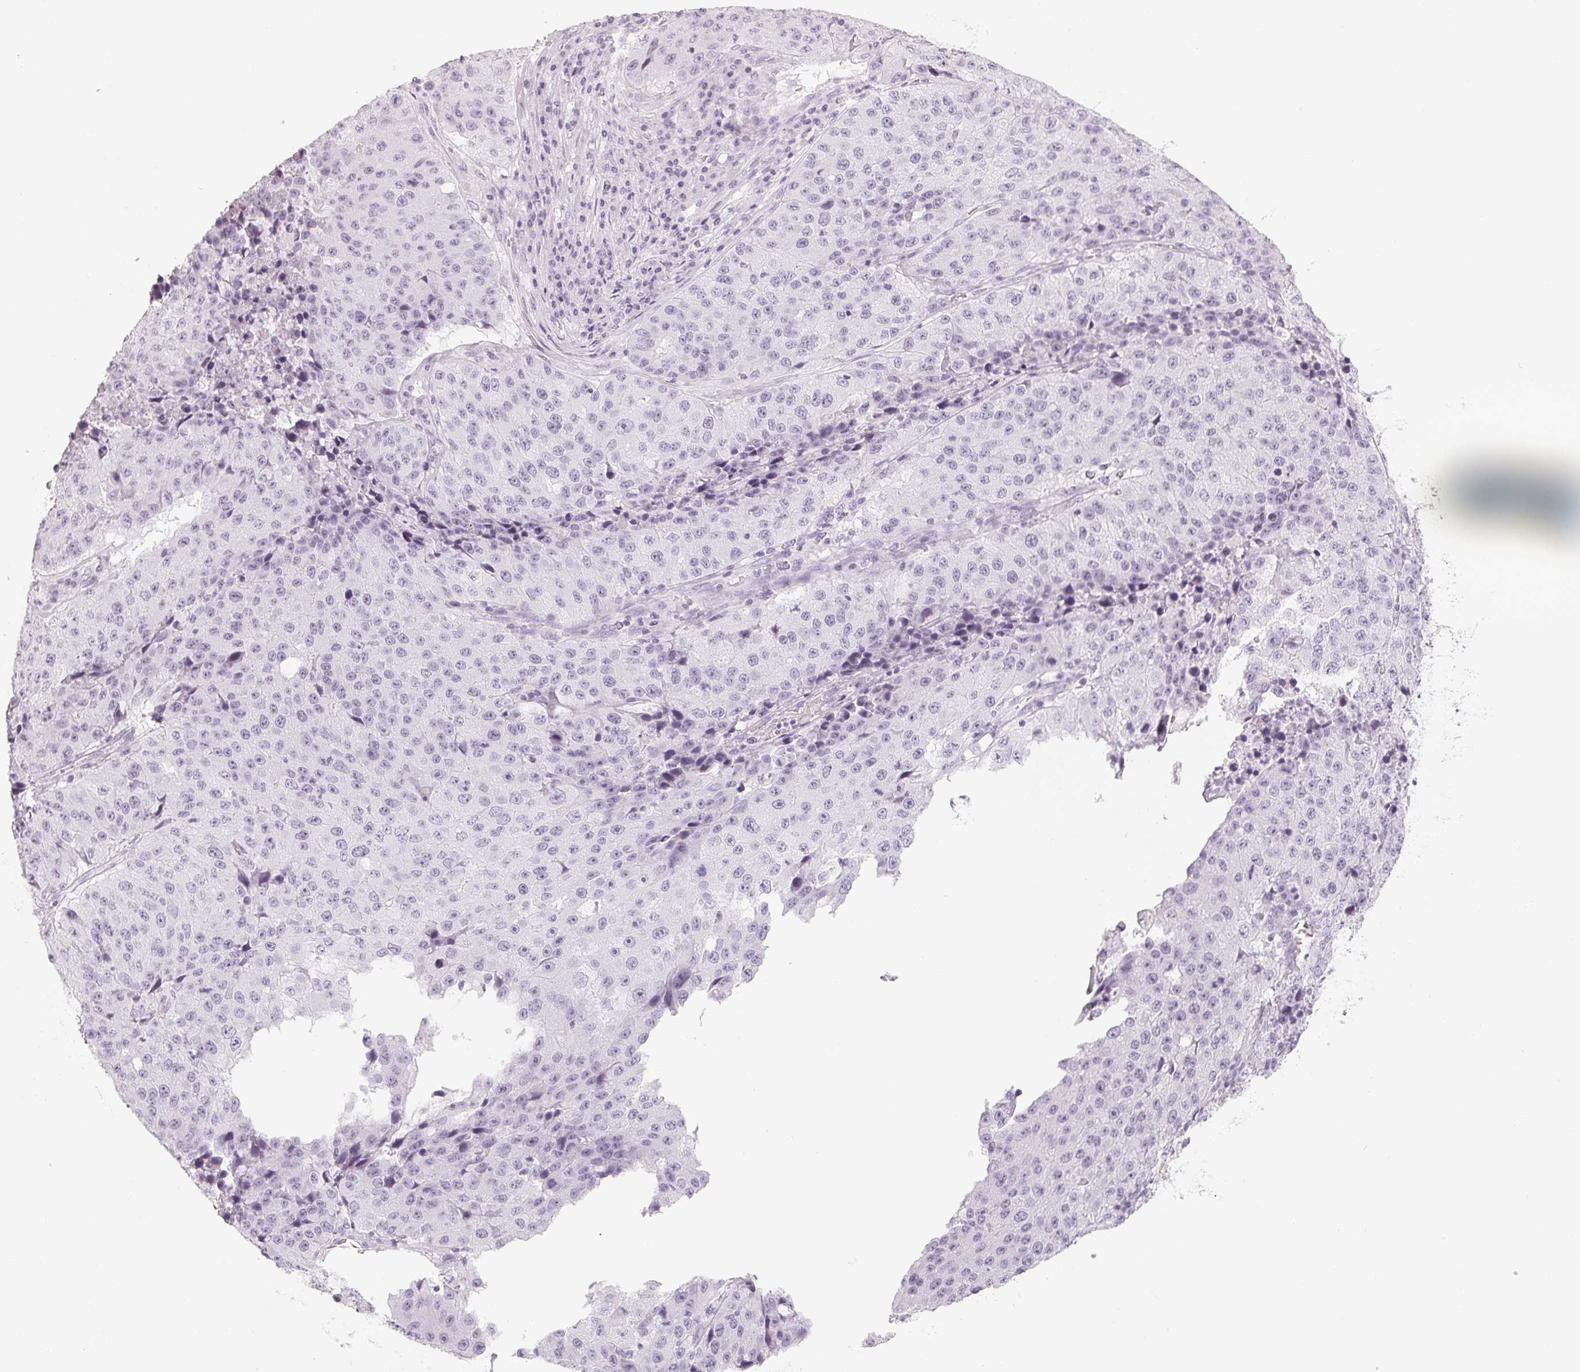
{"staining": {"intensity": "negative", "quantity": "none", "location": "none"}, "tissue": "stomach cancer", "cell_type": "Tumor cells", "image_type": "cancer", "snomed": [{"axis": "morphology", "description": "Adenocarcinoma, NOS"}, {"axis": "topography", "description": "Stomach"}], "caption": "IHC image of stomach cancer (adenocarcinoma) stained for a protein (brown), which reveals no expression in tumor cells. (Stains: DAB (3,3'-diaminobenzidine) immunohistochemistry (IHC) with hematoxylin counter stain, Microscopy: brightfield microscopy at high magnification).", "gene": "SLC22A8", "patient": {"sex": "male", "age": 71}}